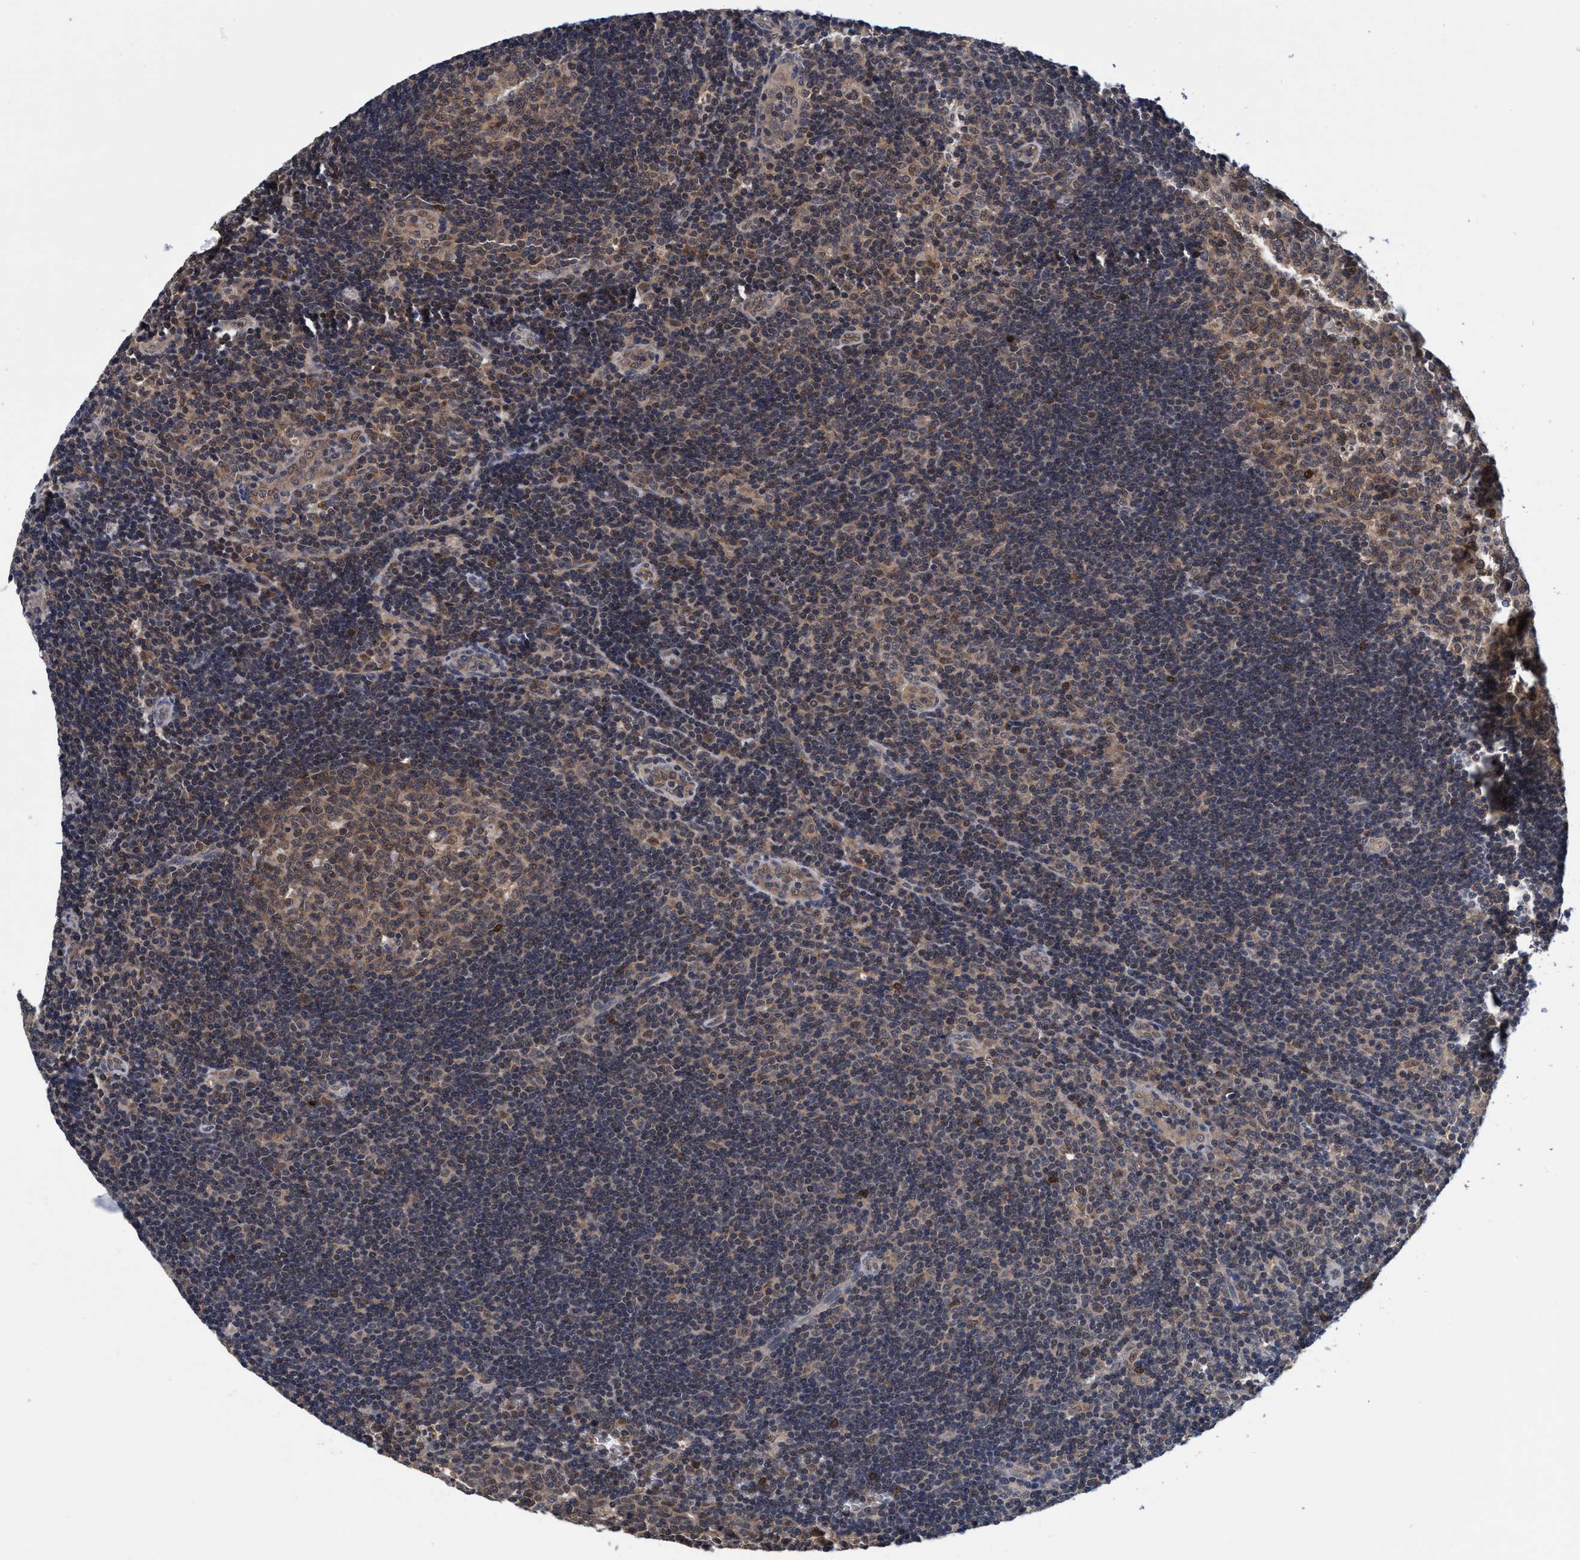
{"staining": {"intensity": "moderate", "quantity": ">75%", "location": "cytoplasmic/membranous"}, "tissue": "lymph node", "cell_type": "Germinal center cells", "image_type": "normal", "snomed": [{"axis": "morphology", "description": "Normal tissue, NOS"}, {"axis": "topography", "description": "Lymph node"}, {"axis": "topography", "description": "Salivary gland"}], "caption": "Immunohistochemical staining of normal lymph node demonstrates moderate cytoplasmic/membranous protein staining in about >75% of germinal center cells.", "gene": "PSMD12", "patient": {"sex": "male", "age": 8}}